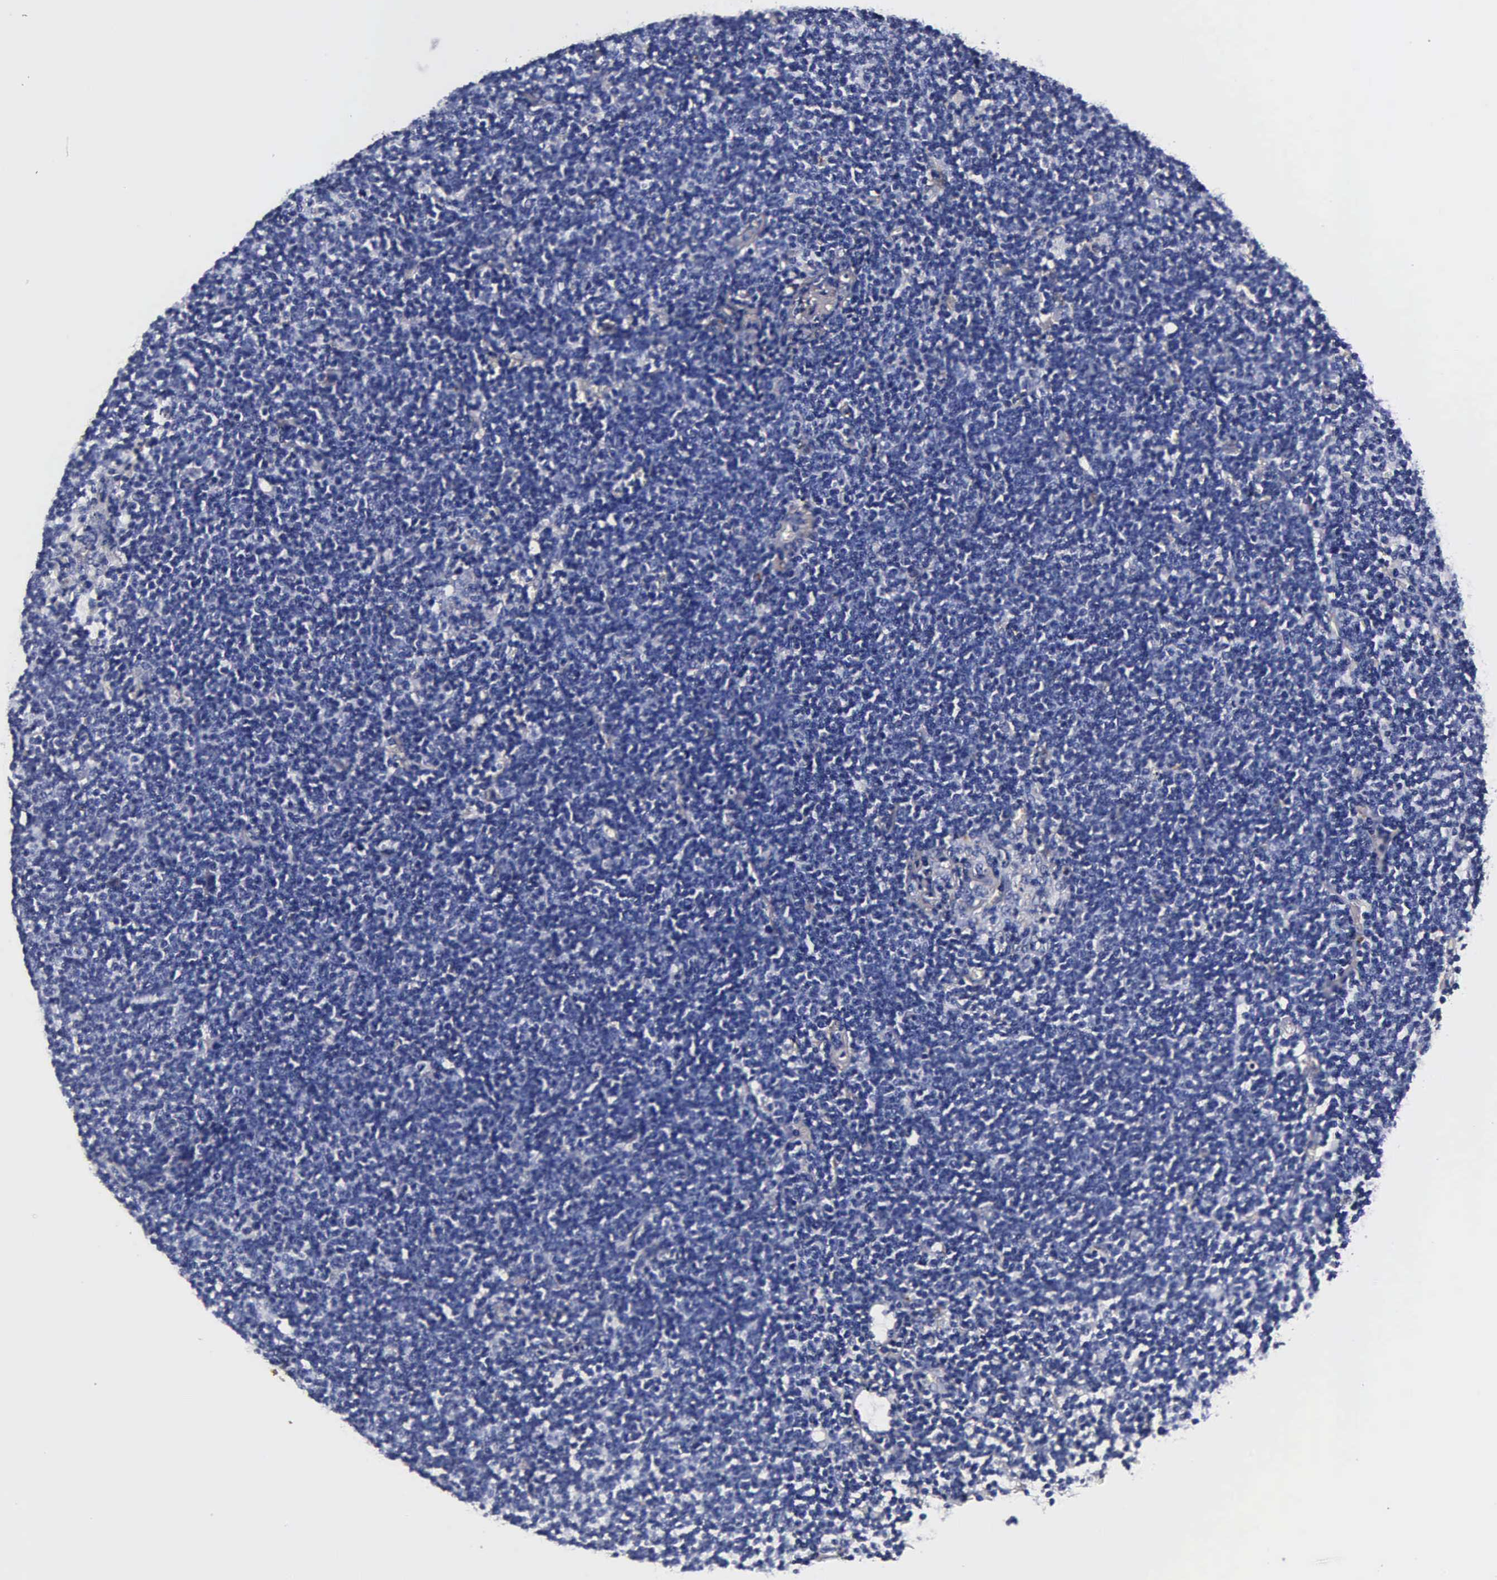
{"staining": {"intensity": "negative", "quantity": "none", "location": "none"}, "tissue": "lymphoma", "cell_type": "Tumor cells", "image_type": "cancer", "snomed": [{"axis": "morphology", "description": "Malignant lymphoma, non-Hodgkin's type, Low grade"}, {"axis": "topography", "description": "Lymph node"}], "caption": "DAB immunohistochemical staining of human malignant lymphoma, non-Hodgkin's type (low-grade) displays no significant expression in tumor cells.", "gene": "CST3", "patient": {"sex": "male", "age": 65}}